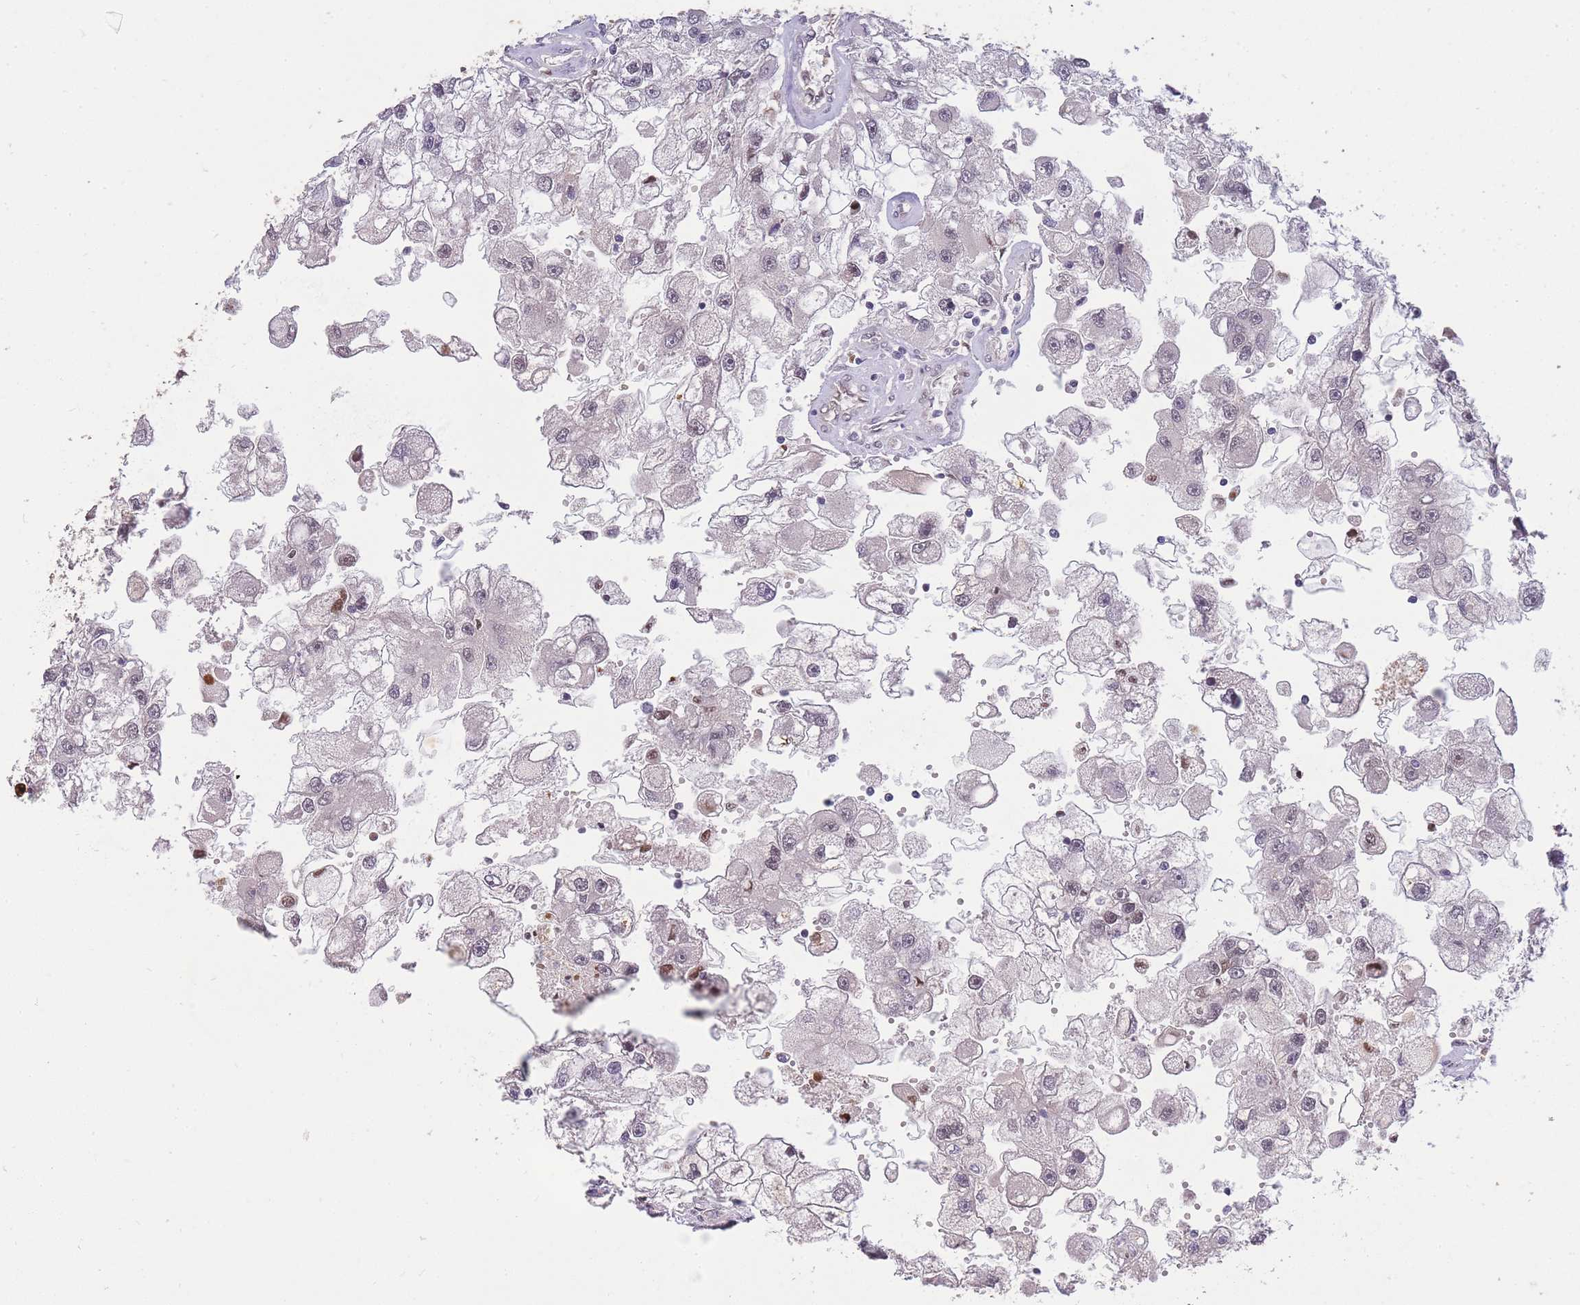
{"staining": {"intensity": "moderate", "quantity": "<25%", "location": "nuclear"}, "tissue": "renal cancer", "cell_type": "Tumor cells", "image_type": "cancer", "snomed": [{"axis": "morphology", "description": "Adenocarcinoma, NOS"}, {"axis": "topography", "description": "Kidney"}], "caption": "Adenocarcinoma (renal) tissue reveals moderate nuclear expression in about <25% of tumor cells, visualized by immunohistochemistry.", "gene": "PRKDC", "patient": {"sex": "male", "age": 63}}